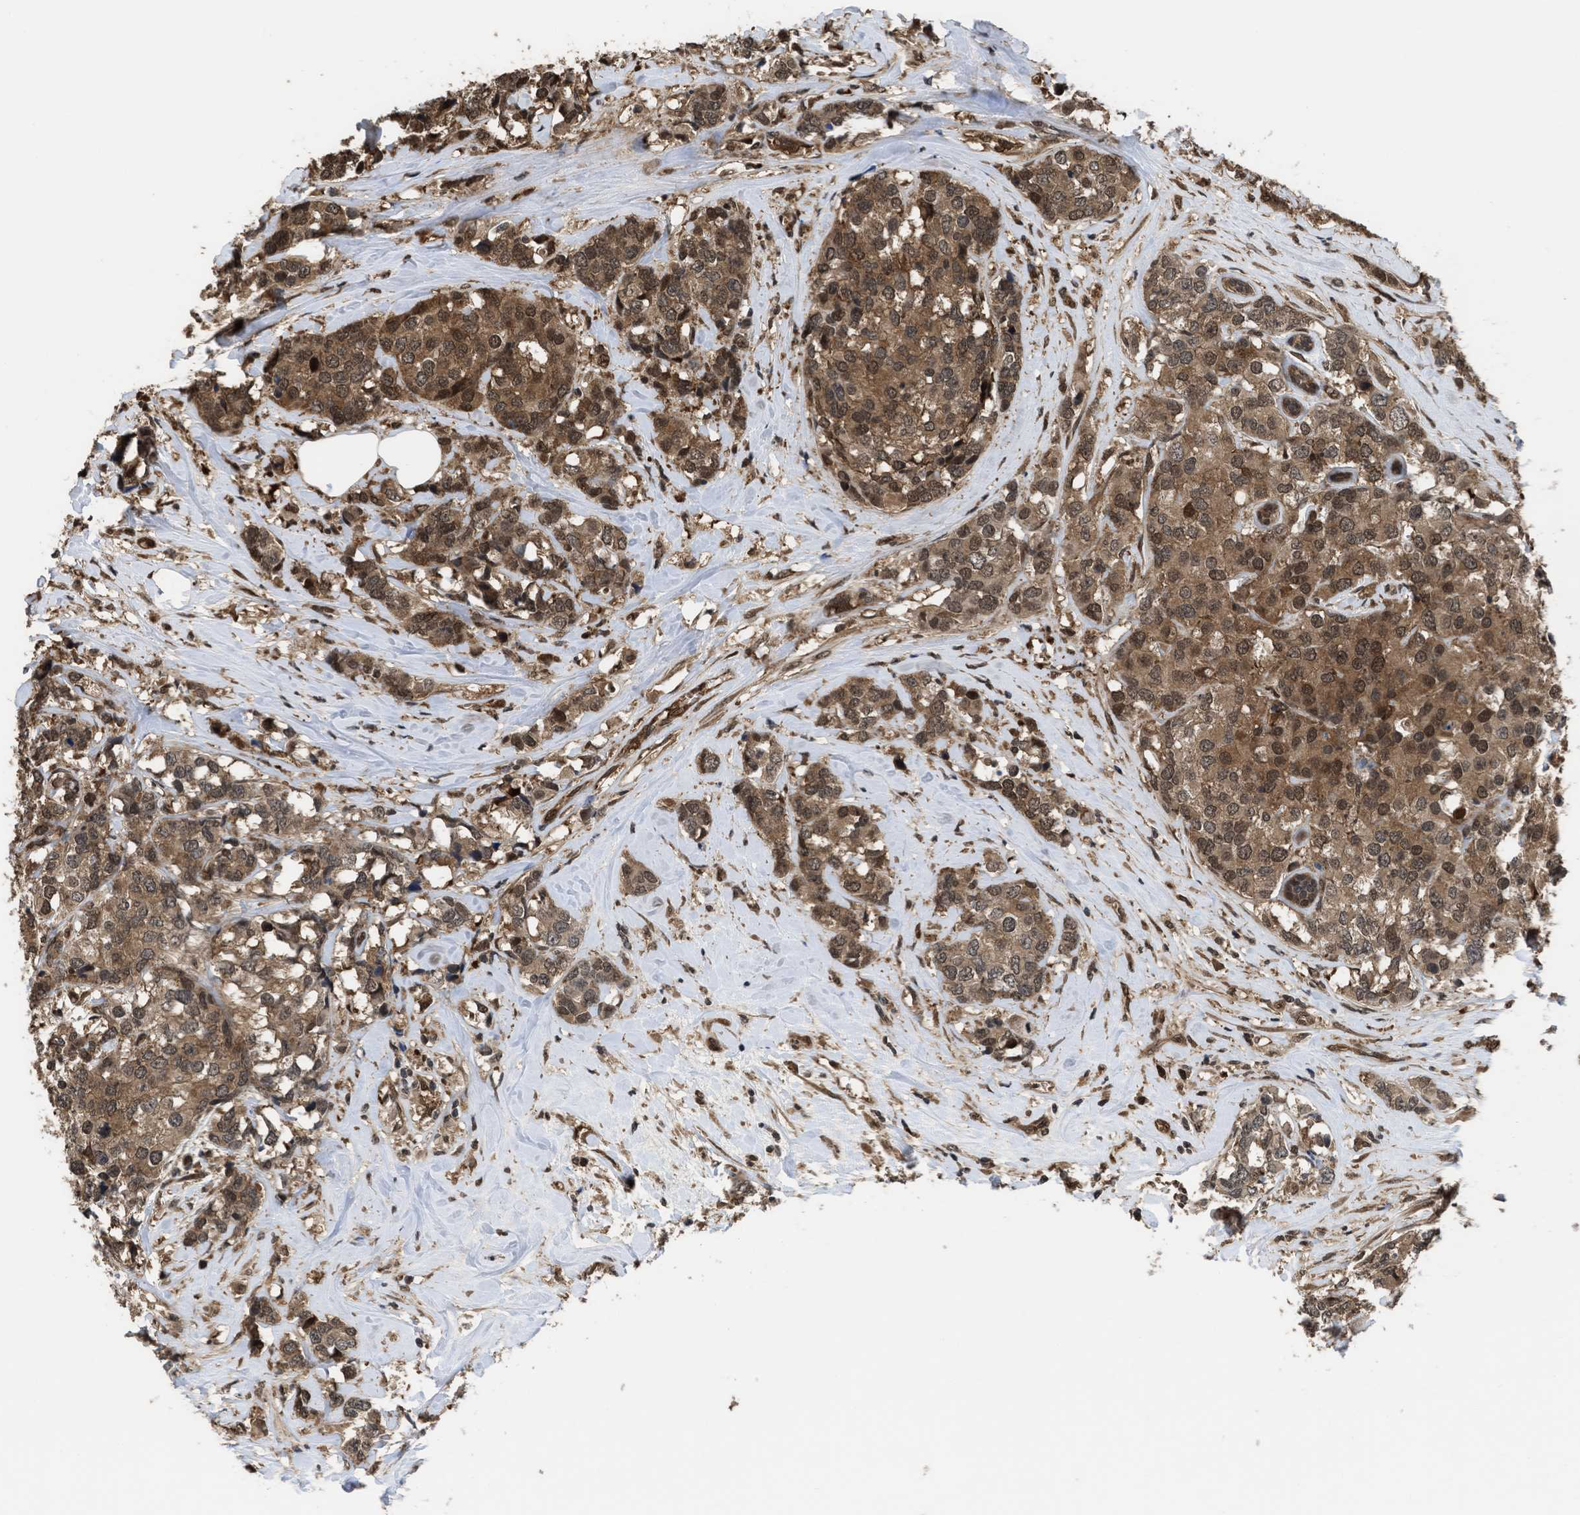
{"staining": {"intensity": "moderate", "quantity": ">75%", "location": "cytoplasmic/membranous,nuclear"}, "tissue": "breast cancer", "cell_type": "Tumor cells", "image_type": "cancer", "snomed": [{"axis": "morphology", "description": "Lobular carcinoma"}, {"axis": "topography", "description": "Breast"}], "caption": "This is an image of immunohistochemistry (IHC) staining of lobular carcinoma (breast), which shows moderate positivity in the cytoplasmic/membranous and nuclear of tumor cells.", "gene": "YWHAG", "patient": {"sex": "female", "age": 59}}